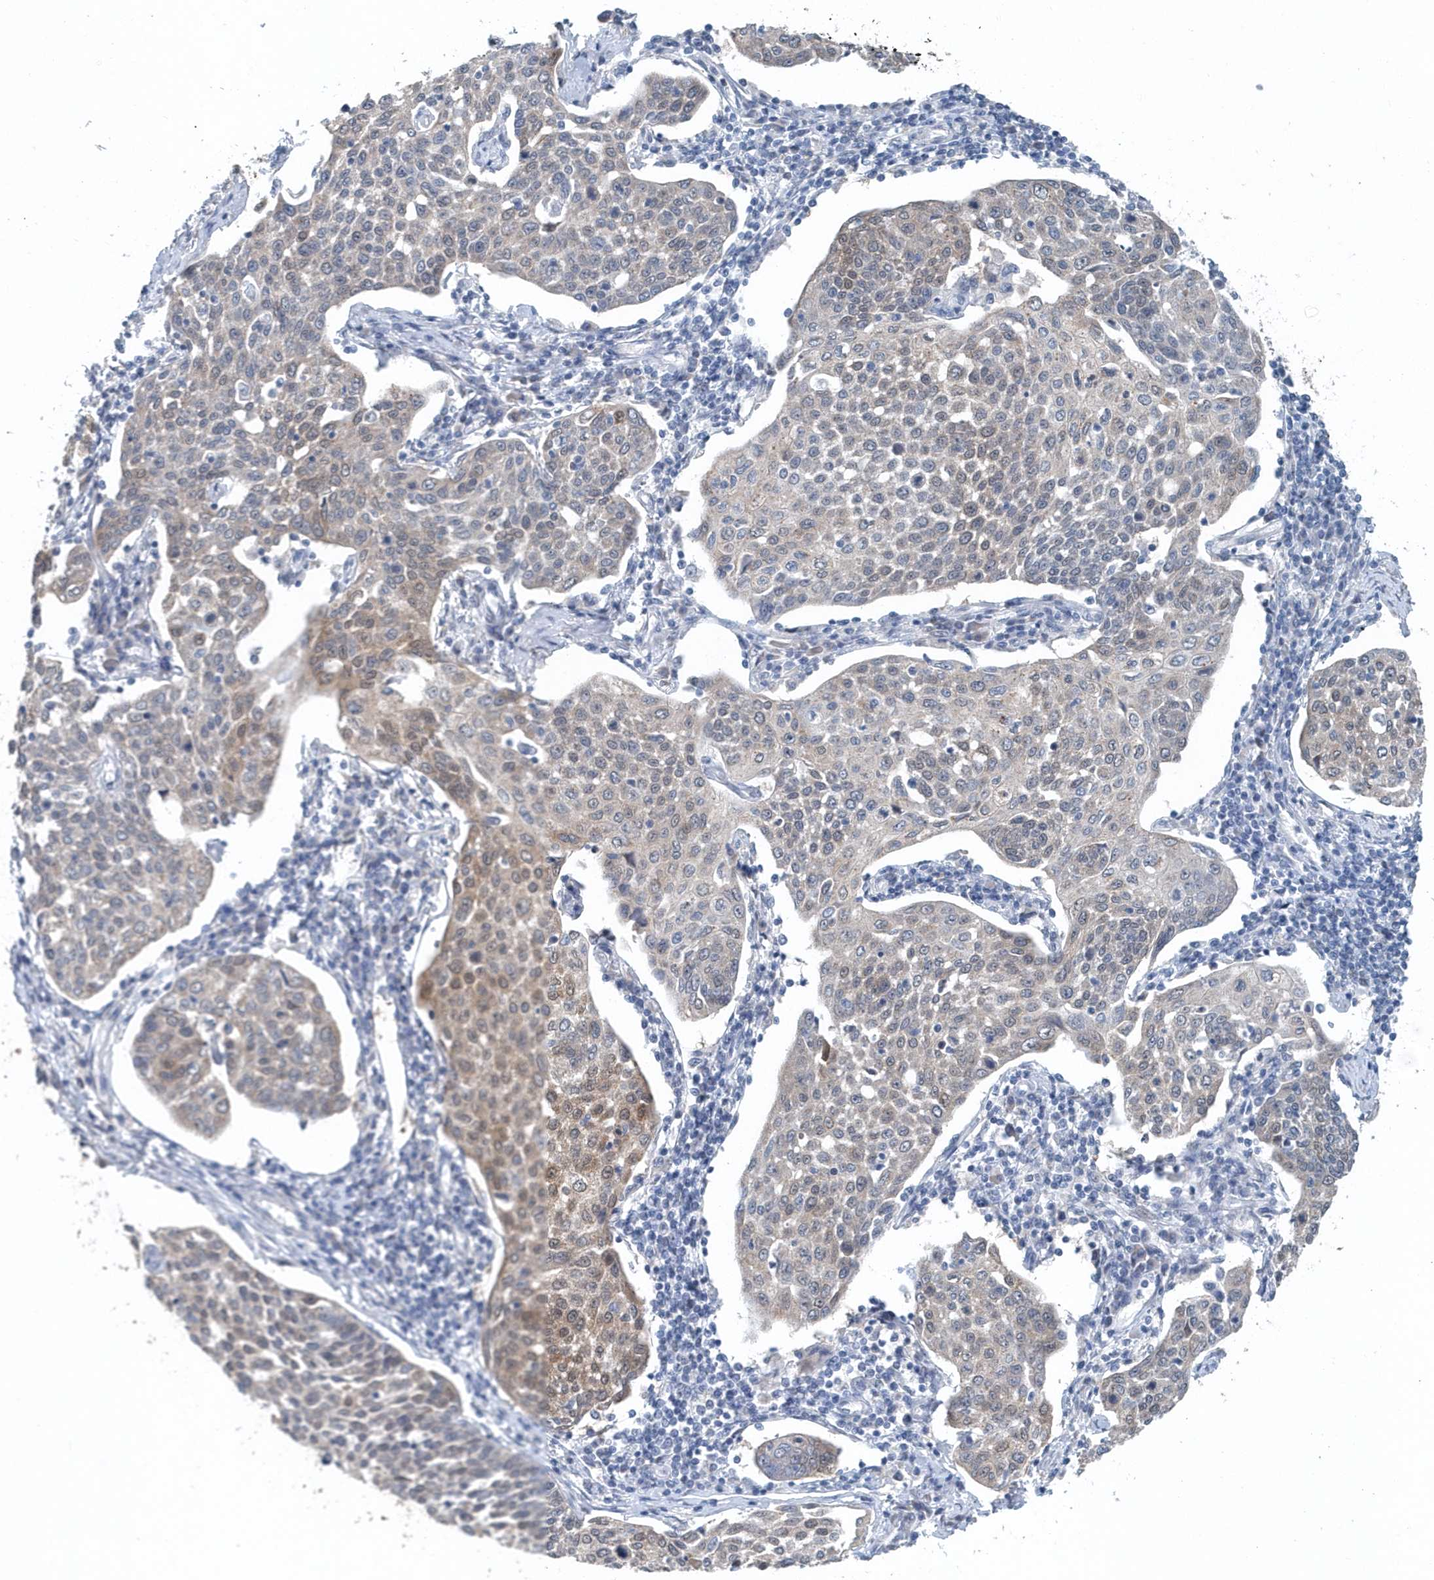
{"staining": {"intensity": "weak", "quantity": "25%-75%", "location": "cytoplasmic/membranous"}, "tissue": "cervical cancer", "cell_type": "Tumor cells", "image_type": "cancer", "snomed": [{"axis": "morphology", "description": "Squamous cell carcinoma, NOS"}, {"axis": "topography", "description": "Cervix"}], "caption": "Immunohistochemistry of cervical cancer (squamous cell carcinoma) displays low levels of weak cytoplasmic/membranous expression in about 25%-75% of tumor cells.", "gene": "PFN2", "patient": {"sex": "female", "age": 34}}